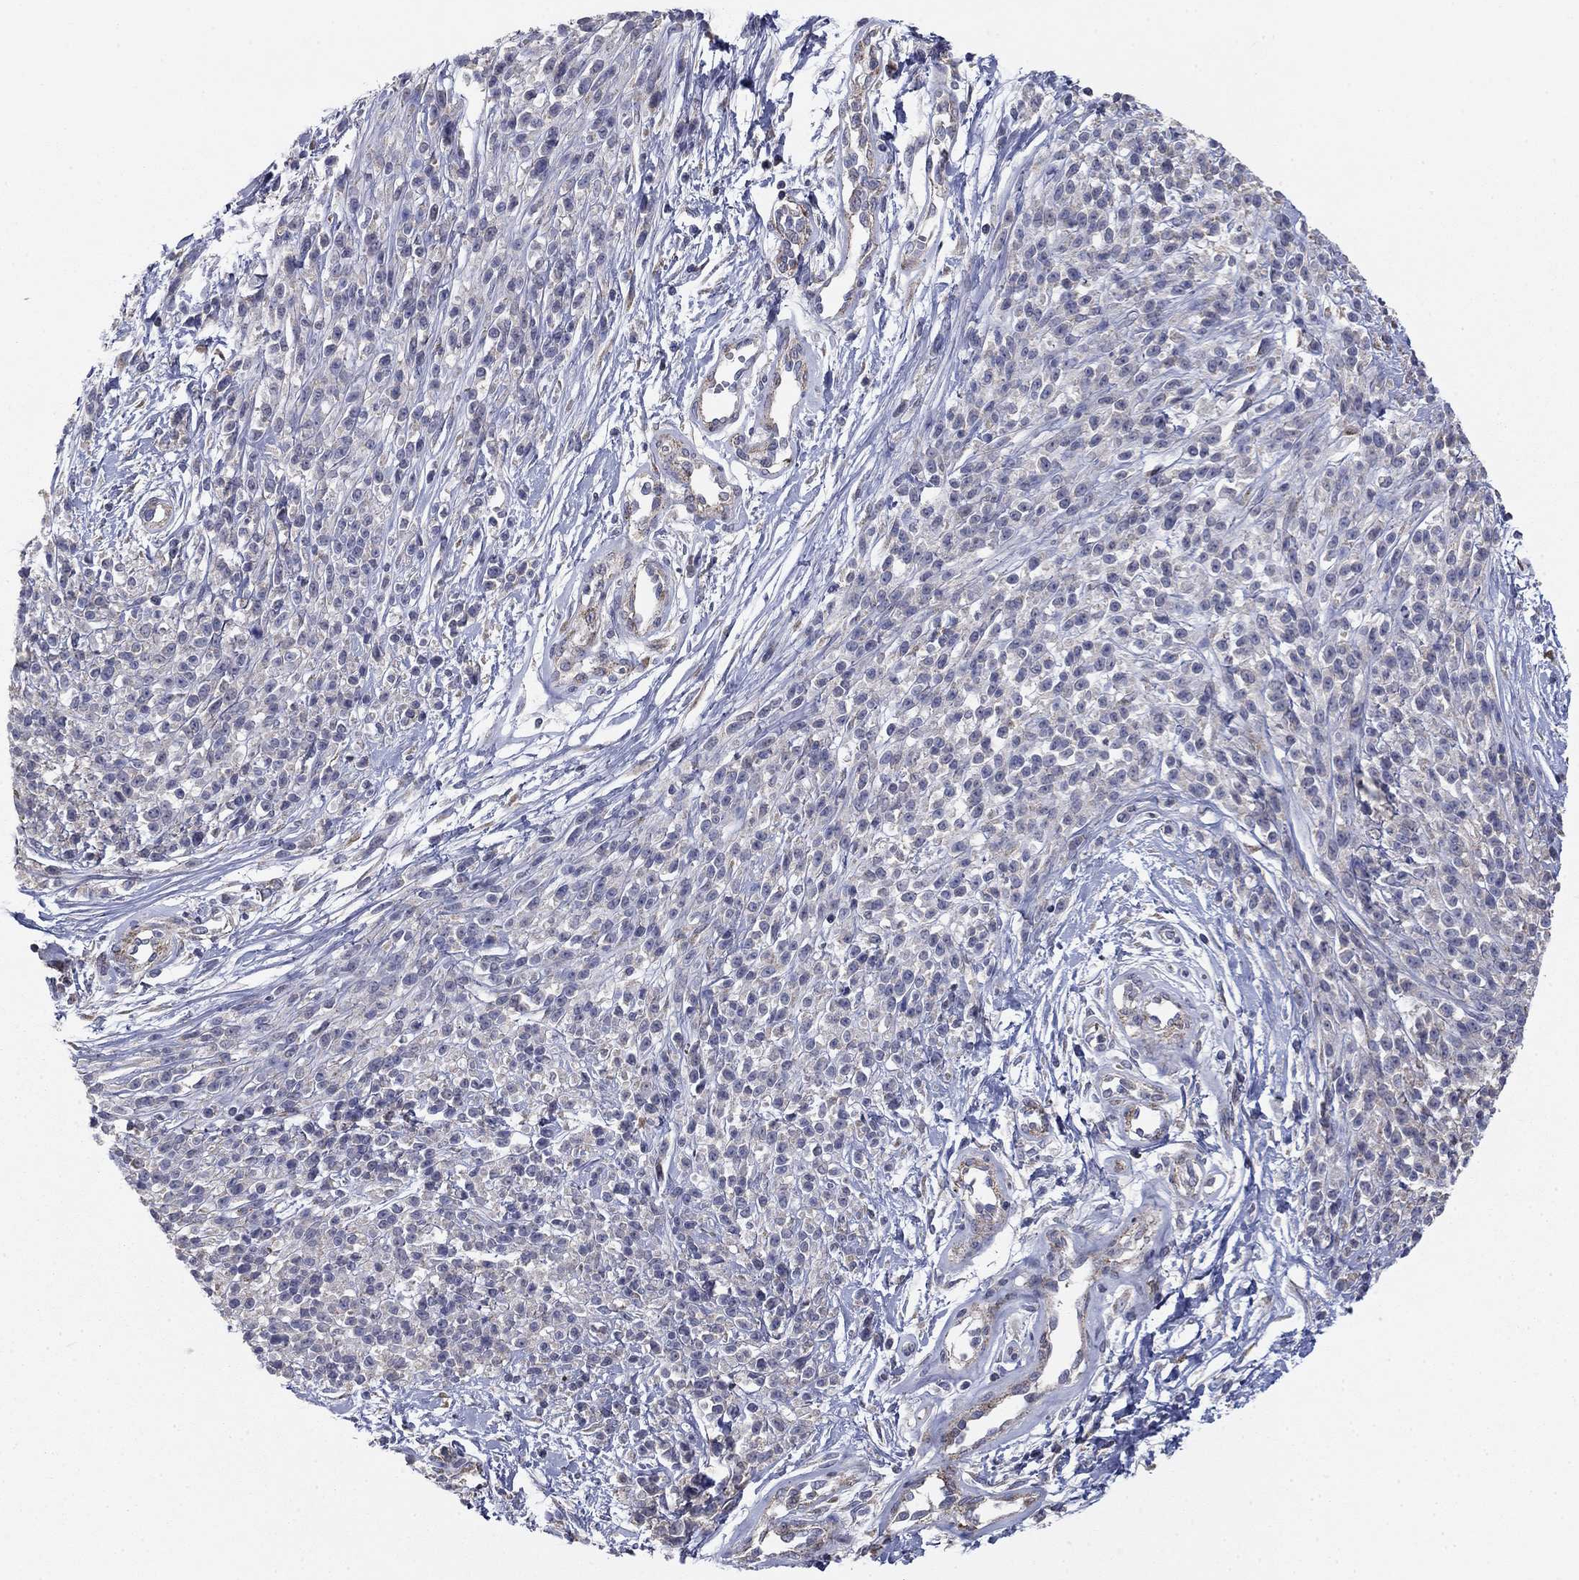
{"staining": {"intensity": "negative", "quantity": "none", "location": "none"}, "tissue": "melanoma", "cell_type": "Tumor cells", "image_type": "cancer", "snomed": [{"axis": "morphology", "description": "Malignant melanoma, NOS"}, {"axis": "topography", "description": "Skin"}, {"axis": "topography", "description": "Skin of trunk"}], "caption": "This is a photomicrograph of immunohistochemistry staining of melanoma, which shows no staining in tumor cells.", "gene": "SEPTIN3", "patient": {"sex": "male", "age": 74}}